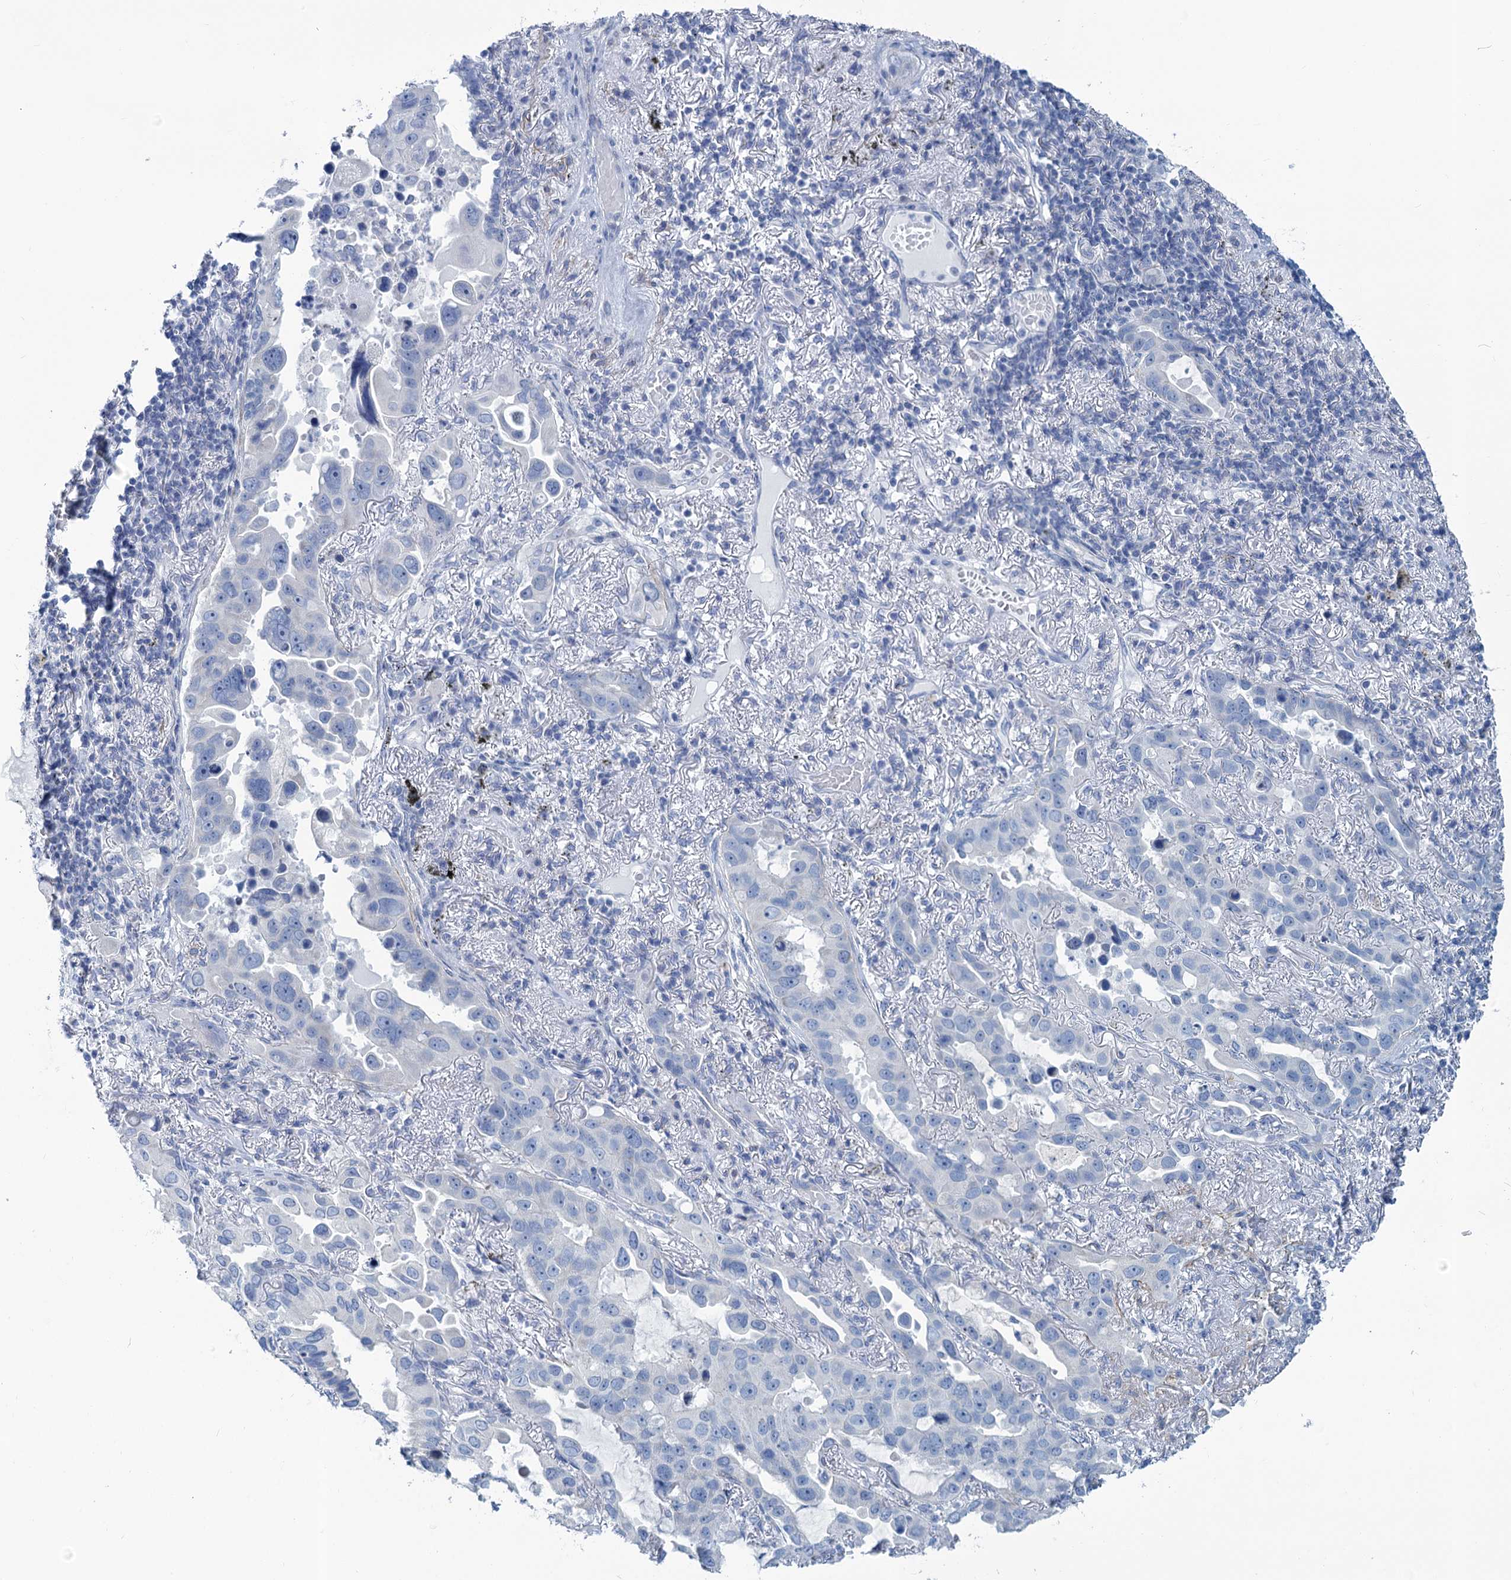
{"staining": {"intensity": "negative", "quantity": "none", "location": "none"}, "tissue": "lung cancer", "cell_type": "Tumor cells", "image_type": "cancer", "snomed": [{"axis": "morphology", "description": "Adenocarcinoma, NOS"}, {"axis": "topography", "description": "Lung"}], "caption": "A high-resolution micrograph shows immunohistochemistry (IHC) staining of lung cancer, which shows no significant staining in tumor cells.", "gene": "SLC1A3", "patient": {"sex": "male", "age": 64}}